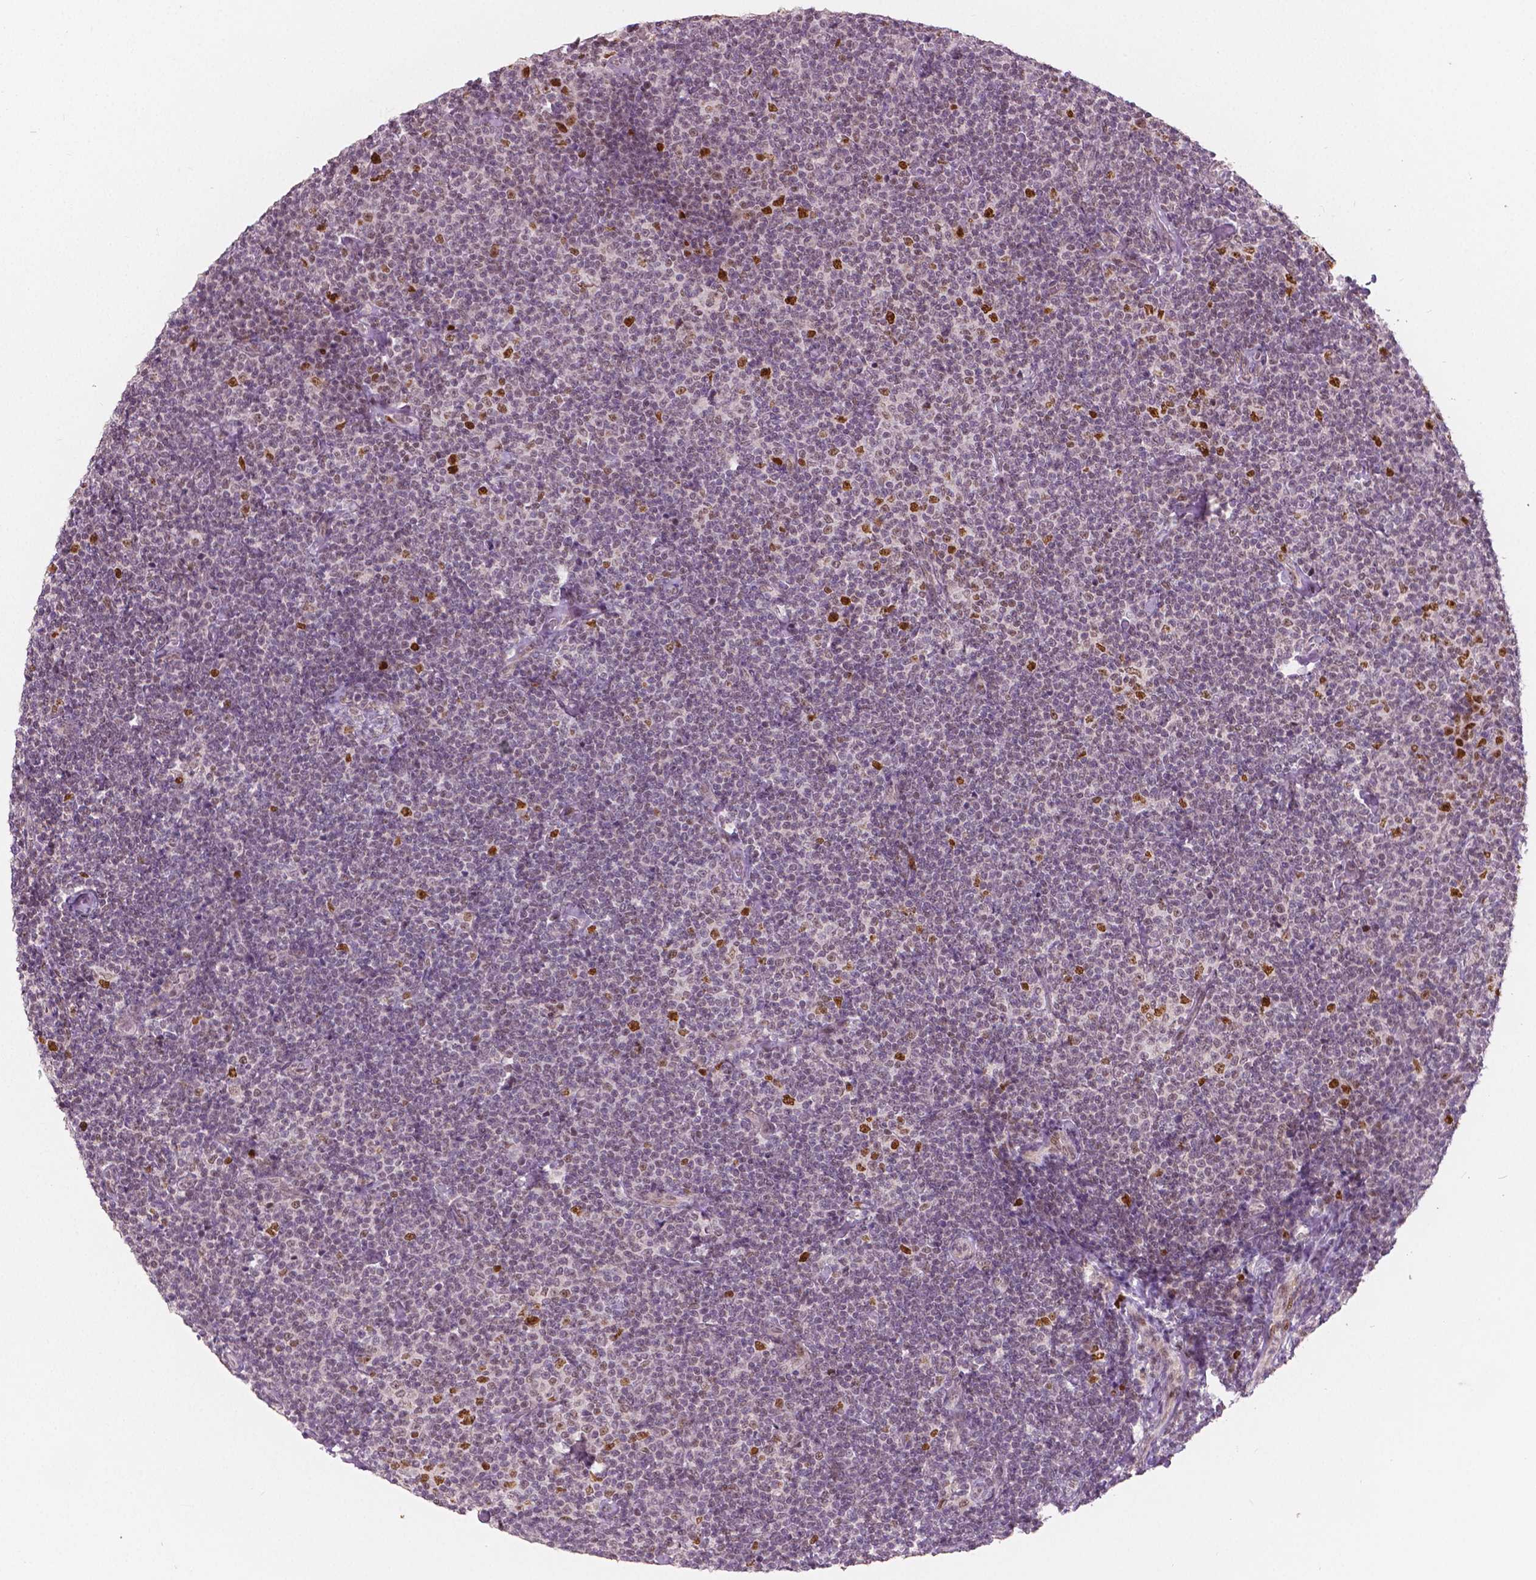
{"staining": {"intensity": "strong", "quantity": "<25%", "location": "nuclear"}, "tissue": "lymphoma", "cell_type": "Tumor cells", "image_type": "cancer", "snomed": [{"axis": "morphology", "description": "Malignant lymphoma, non-Hodgkin's type, Low grade"}, {"axis": "topography", "description": "Lymph node"}], "caption": "About <25% of tumor cells in lymphoma show strong nuclear protein staining as visualized by brown immunohistochemical staining.", "gene": "NSD2", "patient": {"sex": "male", "age": 81}}